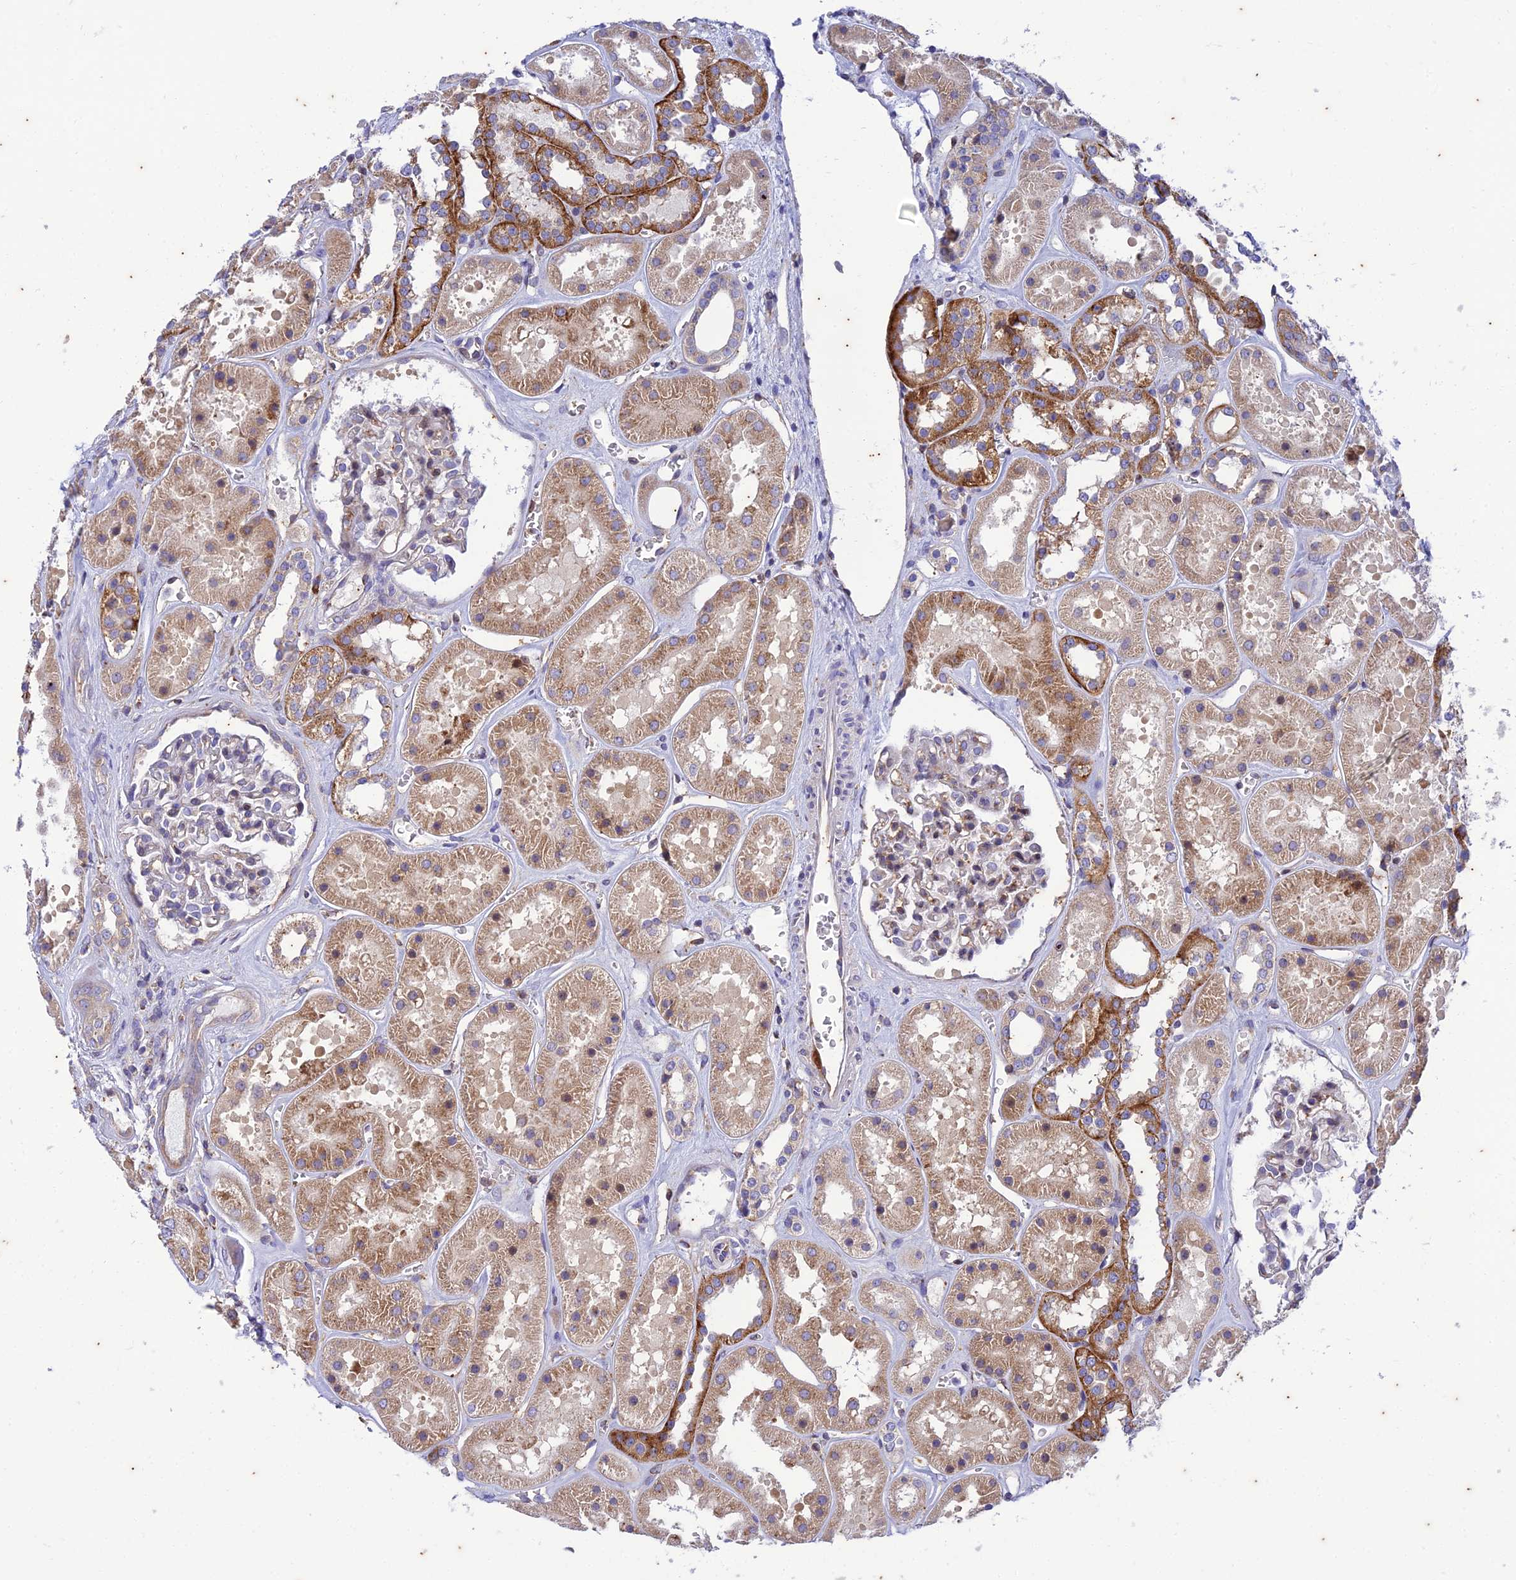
{"staining": {"intensity": "negative", "quantity": "none", "location": "none"}, "tissue": "kidney", "cell_type": "Cells in glomeruli", "image_type": "normal", "snomed": [{"axis": "morphology", "description": "Normal tissue, NOS"}, {"axis": "topography", "description": "Kidney"}], "caption": "Photomicrograph shows no protein expression in cells in glomeruli of normal kidney. Brightfield microscopy of immunohistochemistry (IHC) stained with DAB (brown) and hematoxylin (blue), captured at high magnification.", "gene": "PIMREG", "patient": {"sex": "female", "age": 41}}